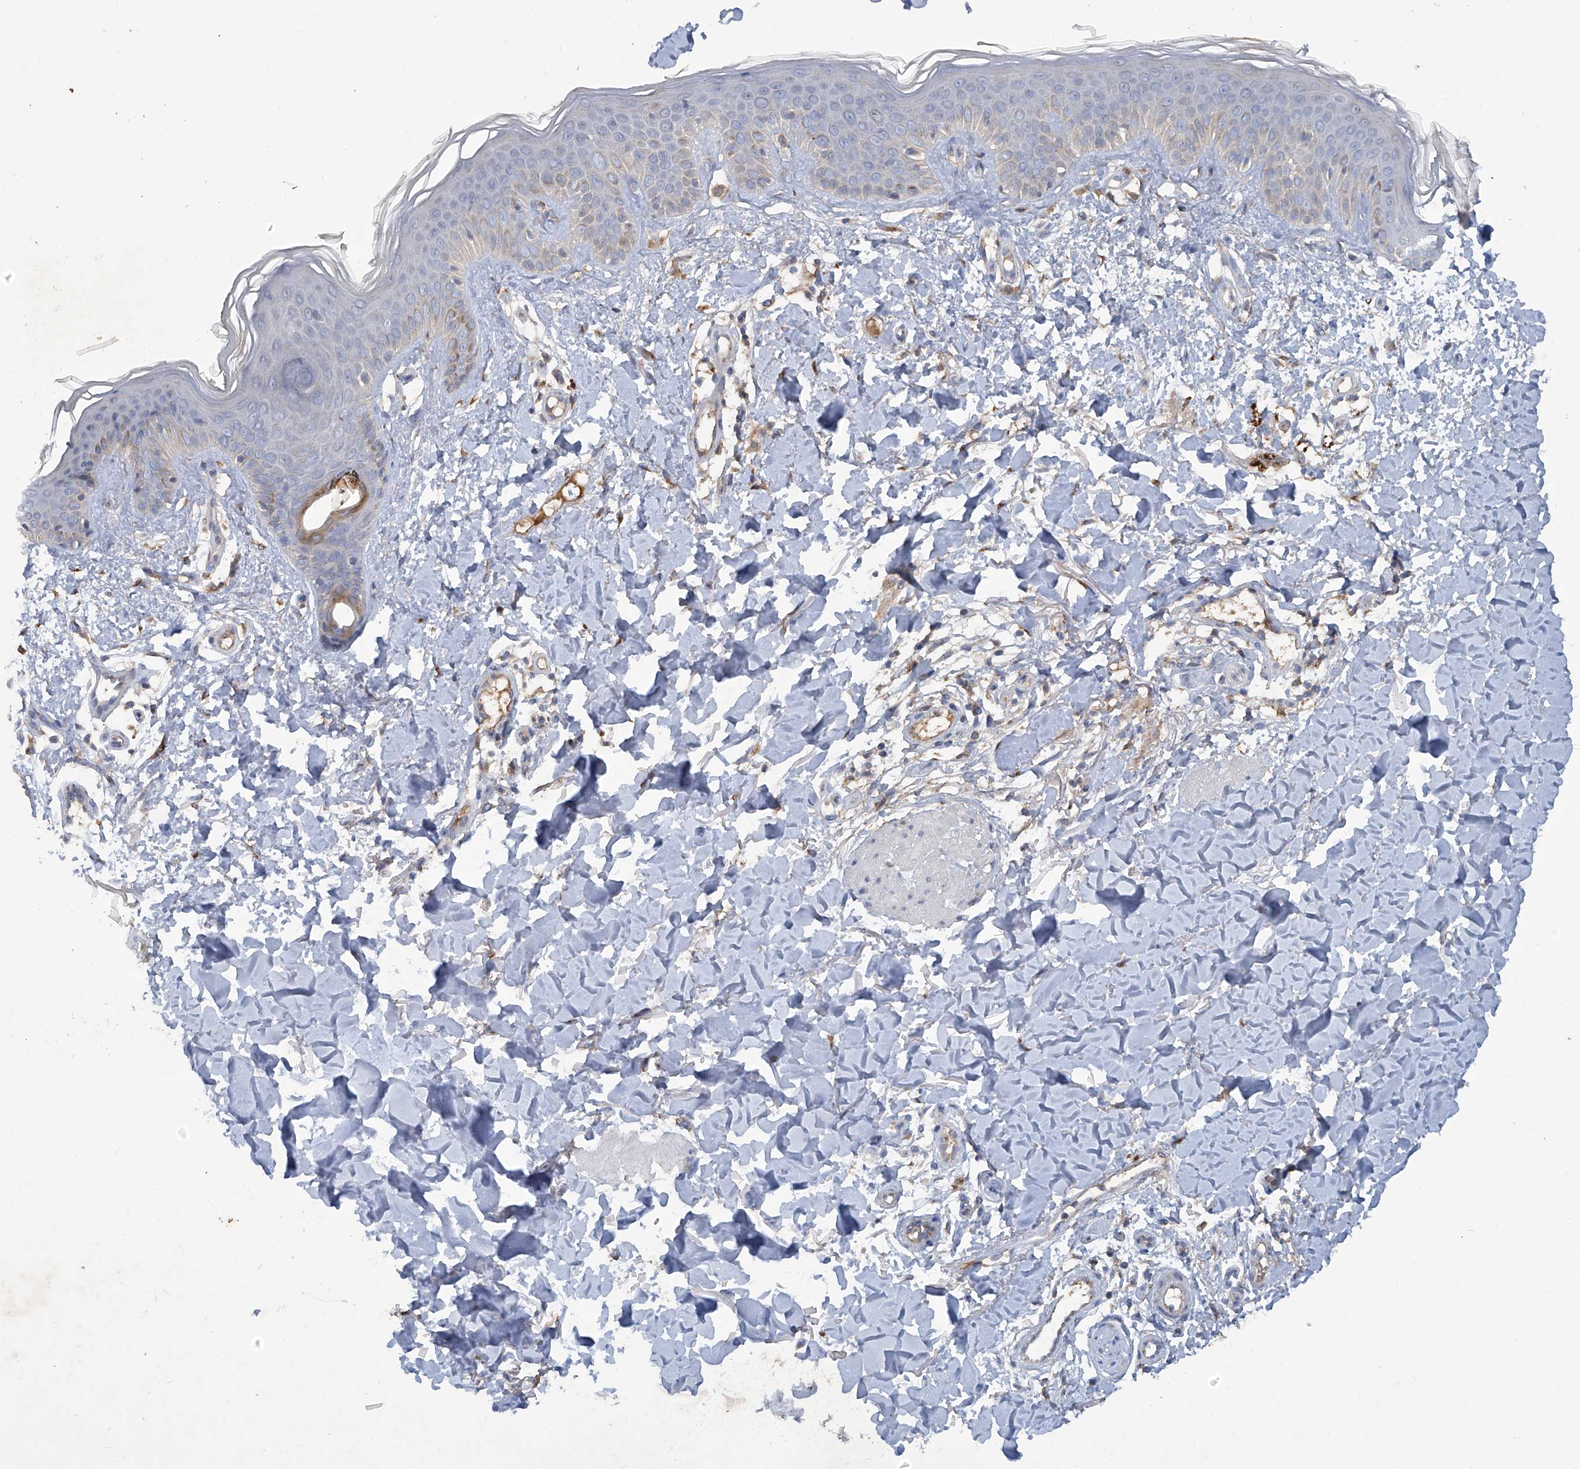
{"staining": {"intensity": "moderate", "quantity": "25%-75%", "location": "cytoplasmic/membranous"}, "tissue": "skin", "cell_type": "Fibroblasts", "image_type": "normal", "snomed": [{"axis": "morphology", "description": "Normal tissue, NOS"}, {"axis": "topography", "description": "Skin"}], "caption": "Immunohistochemical staining of benign skin exhibits medium levels of moderate cytoplasmic/membranous positivity in approximately 25%-75% of fibroblasts. Using DAB (3,3'-diaminobenzidine) (brown) and hematoxylin (blue) stains, captured at high magnification using brightfield microscopy.", "gene": "PCSK5", "patient": {"sex": "male", "age": 37}}